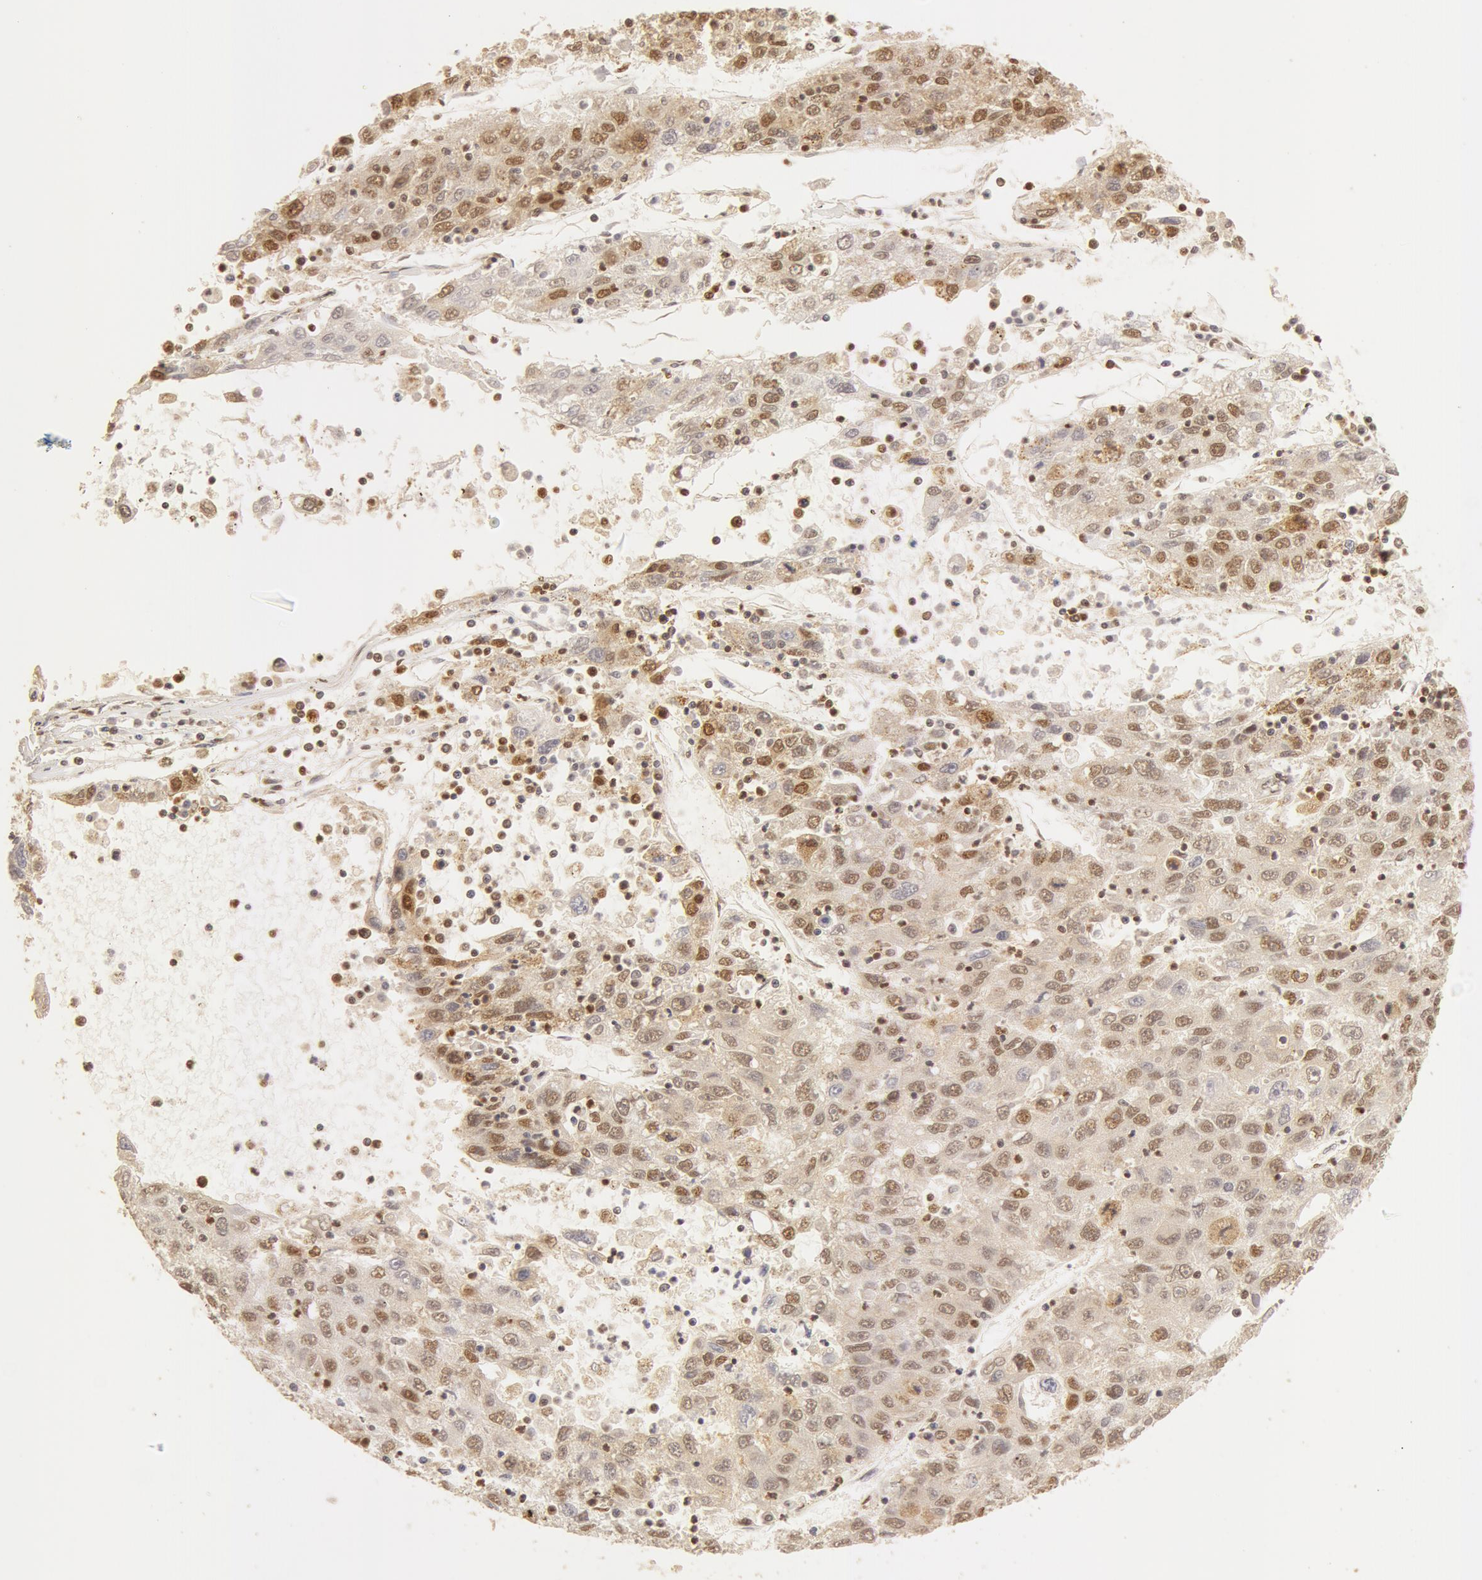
{"staining": {"intensity": "moderate", "quantity": ">75%", "location": "cytoplasmic/membranous,nuclear"}, "tissue": "liver cancer", "cell_type": "Tumor cells", "image_type": "cancer", "snomed": [{"axis": "morphology", "description": "Carcinoma, Hepatocellular, NOS"}, {"axis": "topography", "description": "Liver"}], "caption": "Immunohistochemical staining of liver cancer demonstrates medium levels of moderate cytoplasmic/membranous and nuclear expression in approximately >75% of tumor cells.", "gene": "SNRNP70", "patient": {"sex": "male", "age": 49}}